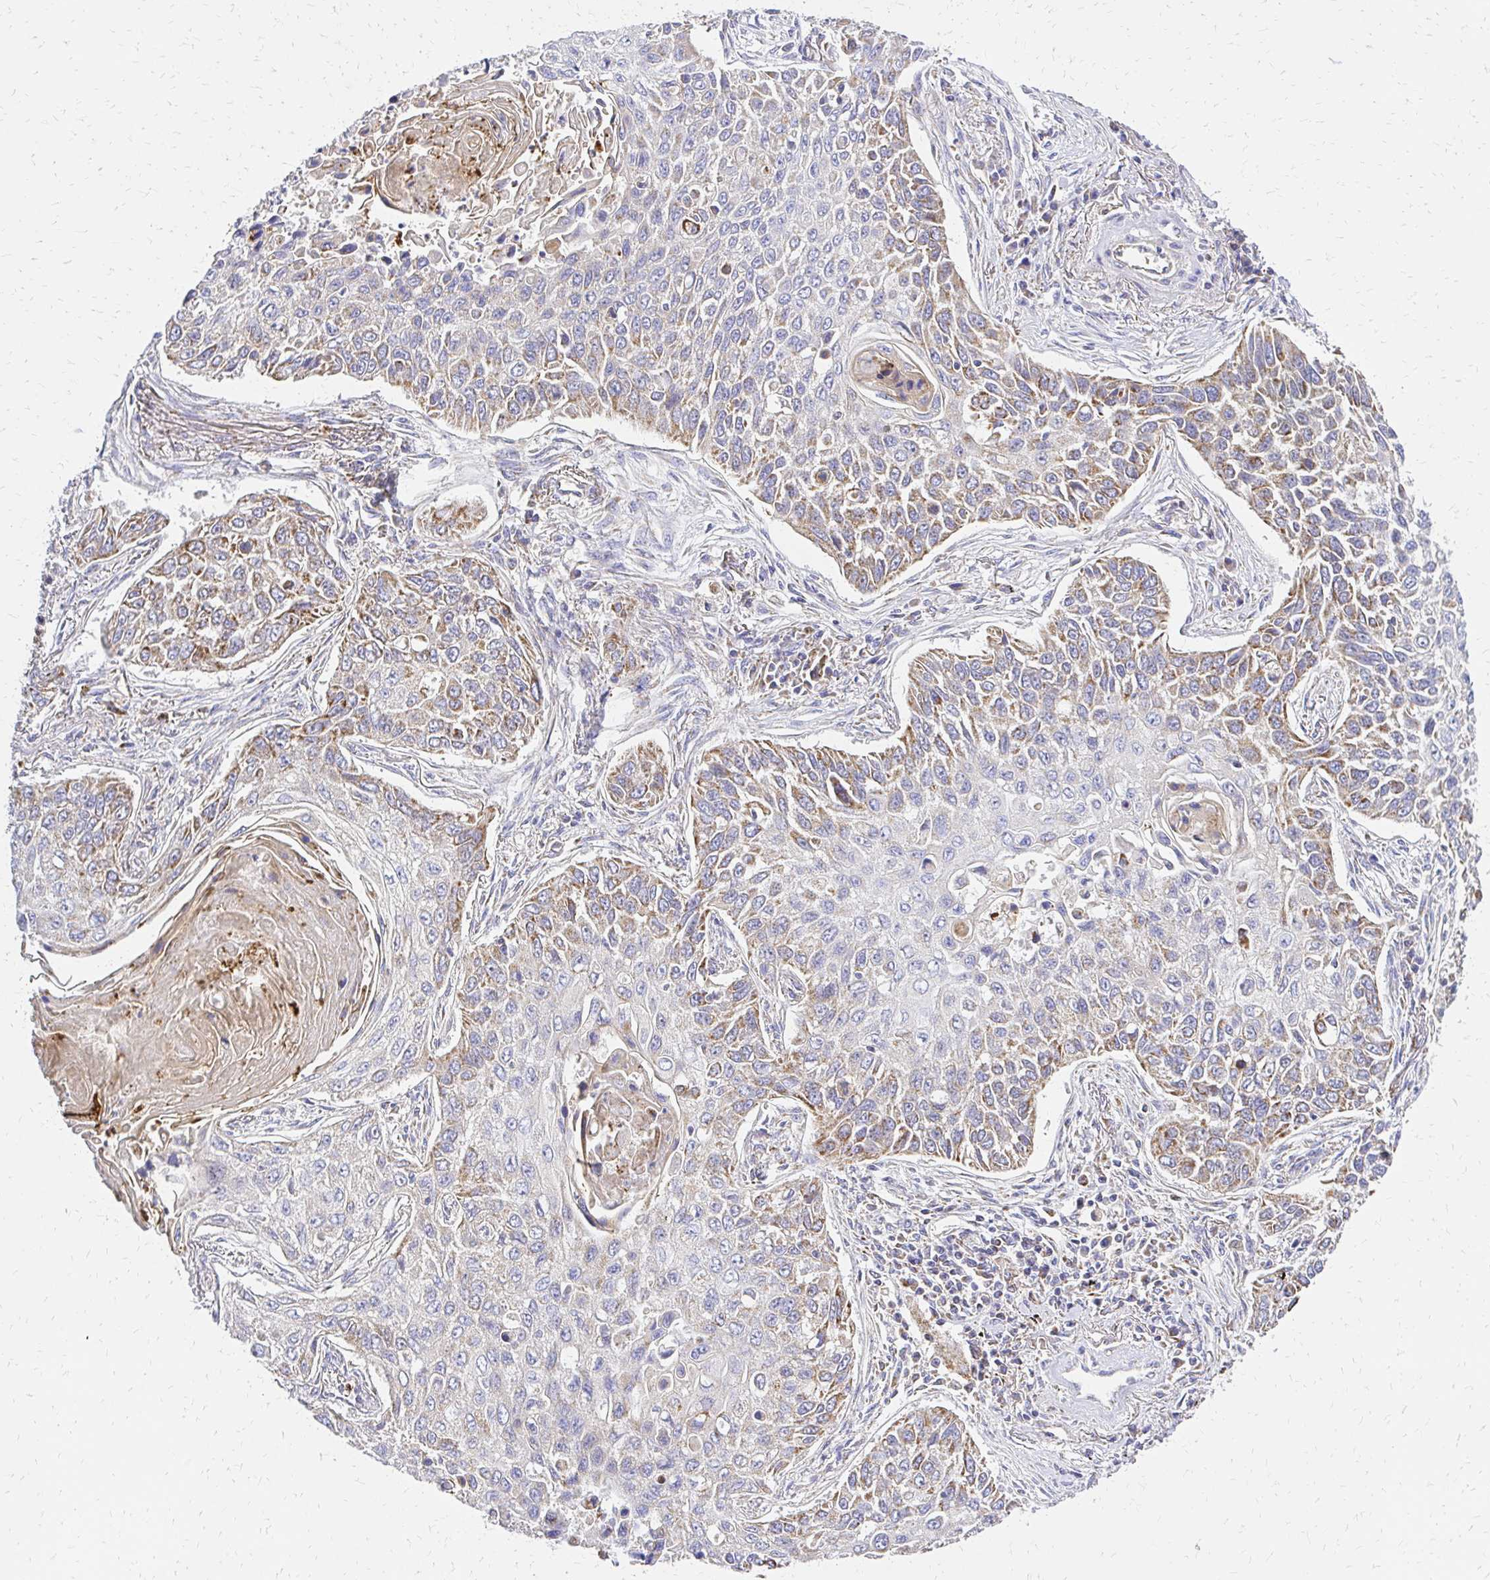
{"staining": {"intensity": "moderate", "quantity": "25%-75%", "location": "cytoplasmic/membranous"}, "tissue": "lung cancer", "cell_type": "Tumor cells", "image_type": "cancer", "snomed": [{"axis": "morphology", "description": "Squamous cell carcinoma, NOS"}, {"axis": "topography", "description": "Lung"}], "caption": "Brown immunohistochemical staining in human lung squamous cell carcinoma exhibits moderate cytoplasmic/membranous expression in about 25%-75% of tumor cells.", "gene": "MRPL13", "patient": {"sex": "male", "age": 75}}